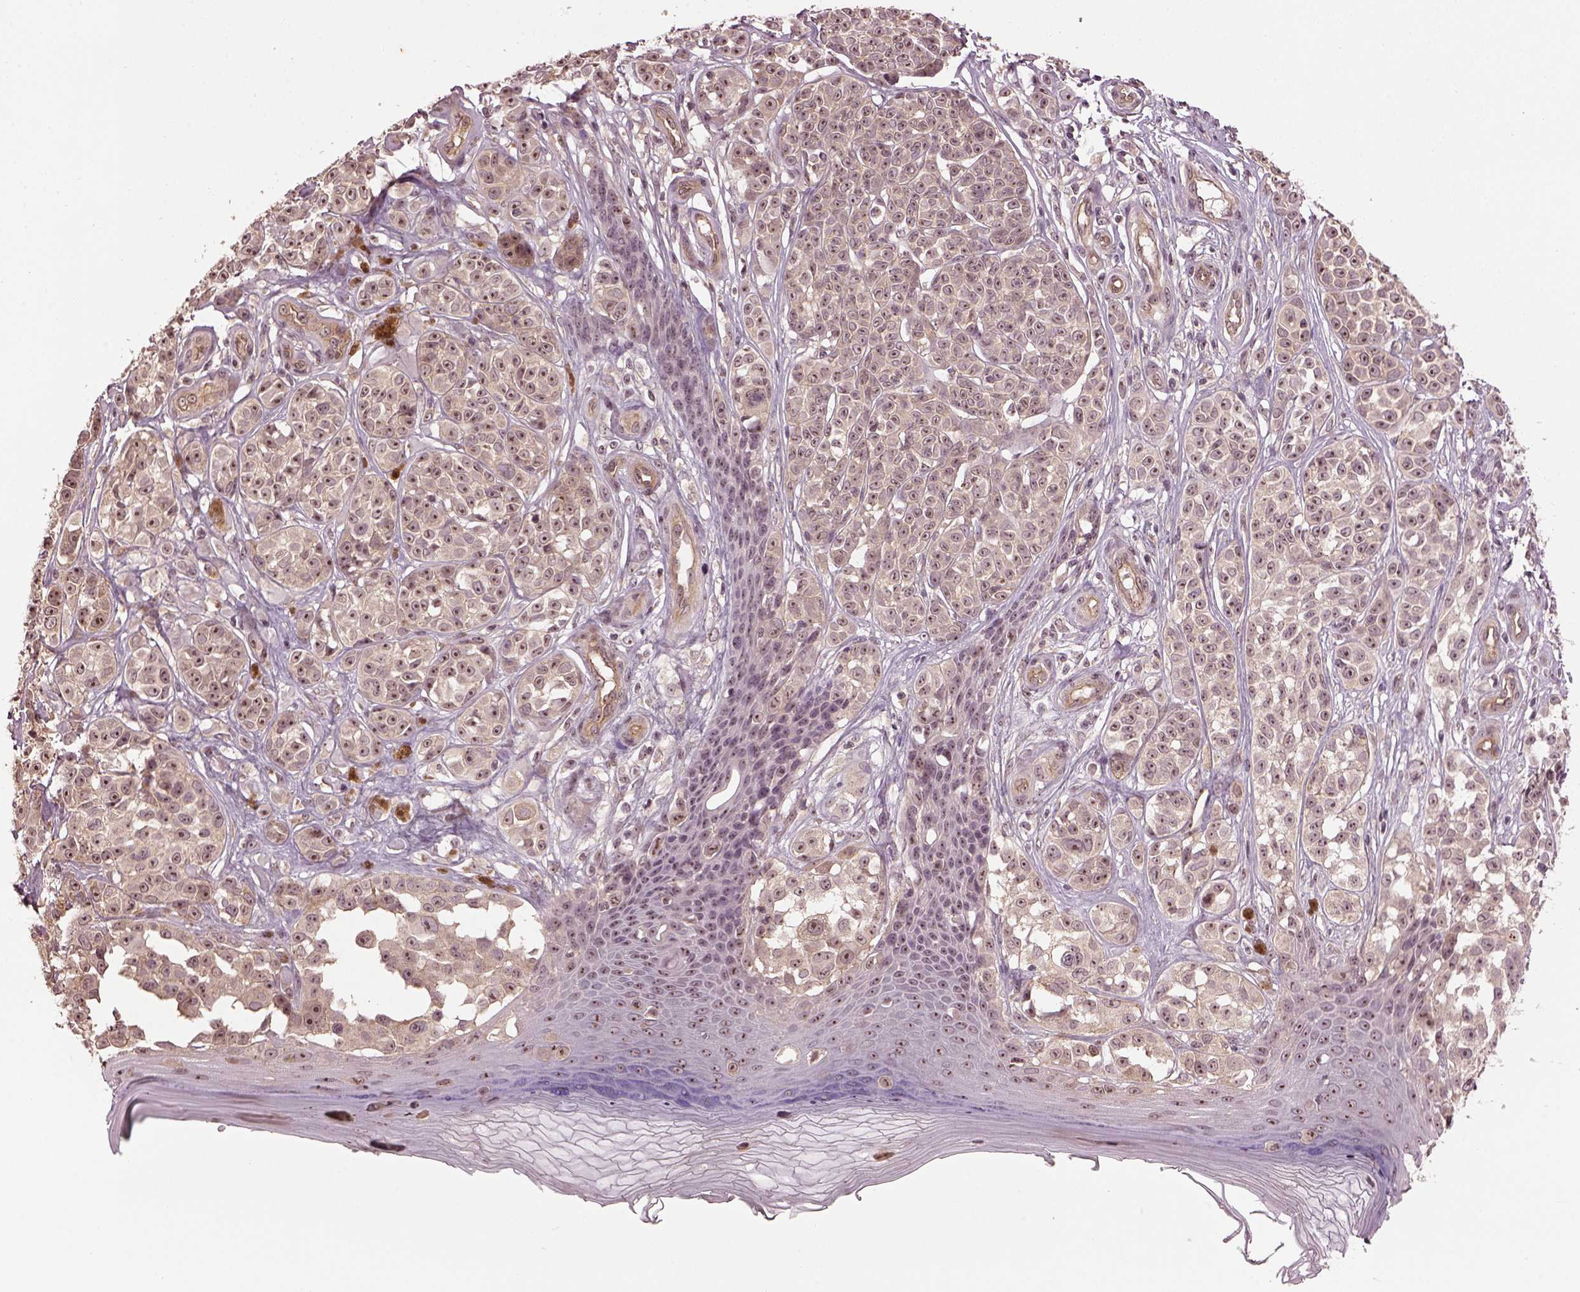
{"staining": {"intensity": "moderate", "quantity": ">75%", "location": "nuclear"}, "tissue": "melanoma", "cell_type": "Tumor cells", "image_type": "cancer", "snomed": [{"axis": "morphology", "description": "Malignant melanoma, NOS"}, {"axis": "topography", "description": "Skin"}], "caption": "An image of human malignant melanoma stained for a protein reveals moderate nuclear brown staining in tumor cells. Ihc stains the protein of interest in brown and the nuclei are stained blue.", "gene": "GNRH1", "patient": {"sex": "female", "age": 90}}